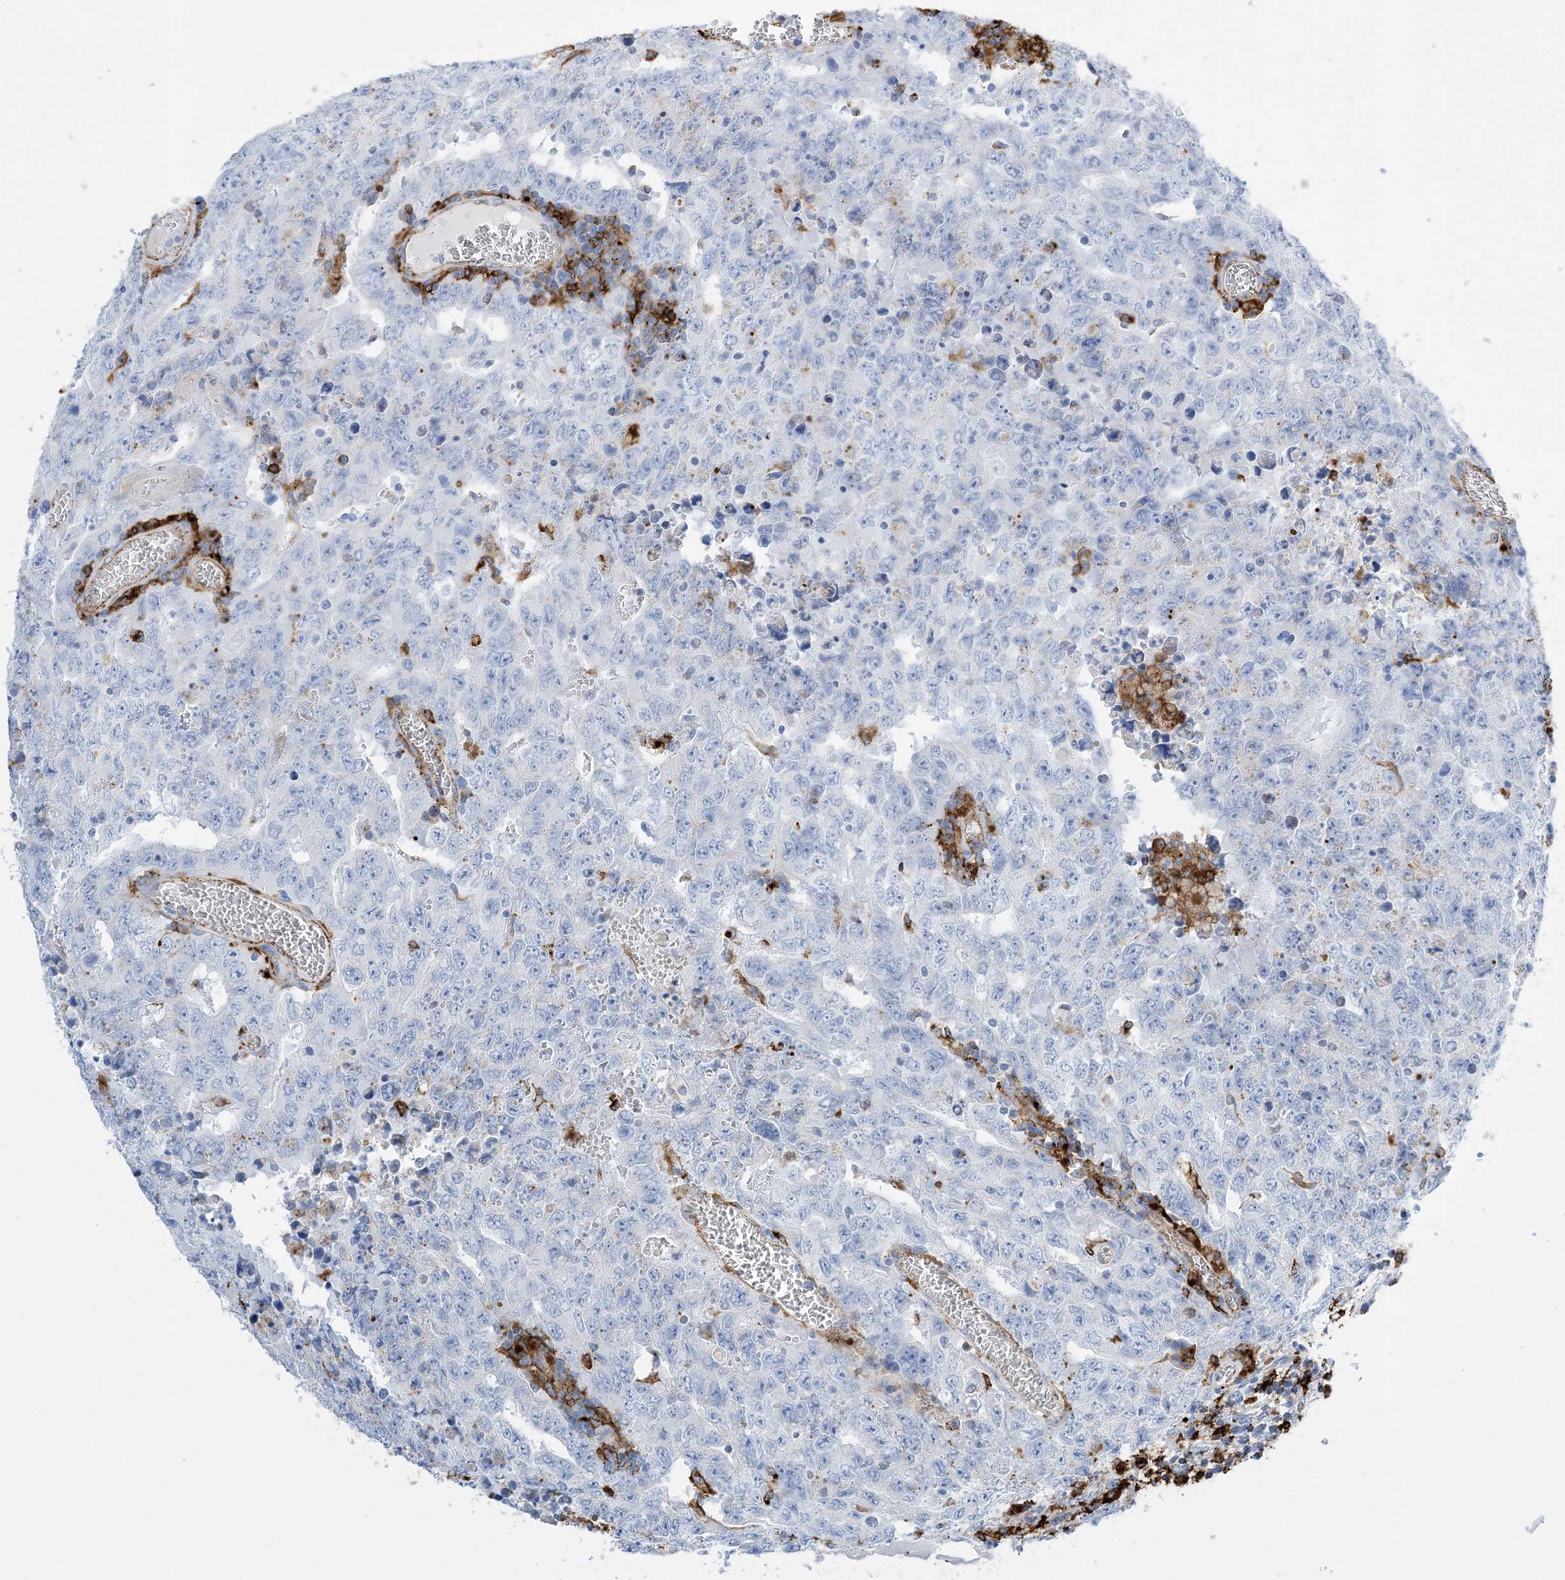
{"staining": {"intensity": "negative", "quantity": "none", "location": "none"}, "tissue": "testis cancer", "cell_type": "Tumor cells", "image_type": "cancer", "snomed": [{"axis": "morphology", "description": "Carcinoma, Embryonal, NOS"}, {"axis": "topography", "description": "Testis"}], "caption": "High magnification brightfield microscopy of testis cancer (embryonal carcinoma) stained with DAB (brown) and counterstained with hematoxylin (blue): tumor cells show no significant staining.", "gene": "DPH3", "patient": {"sex": "male", "age": 26}}